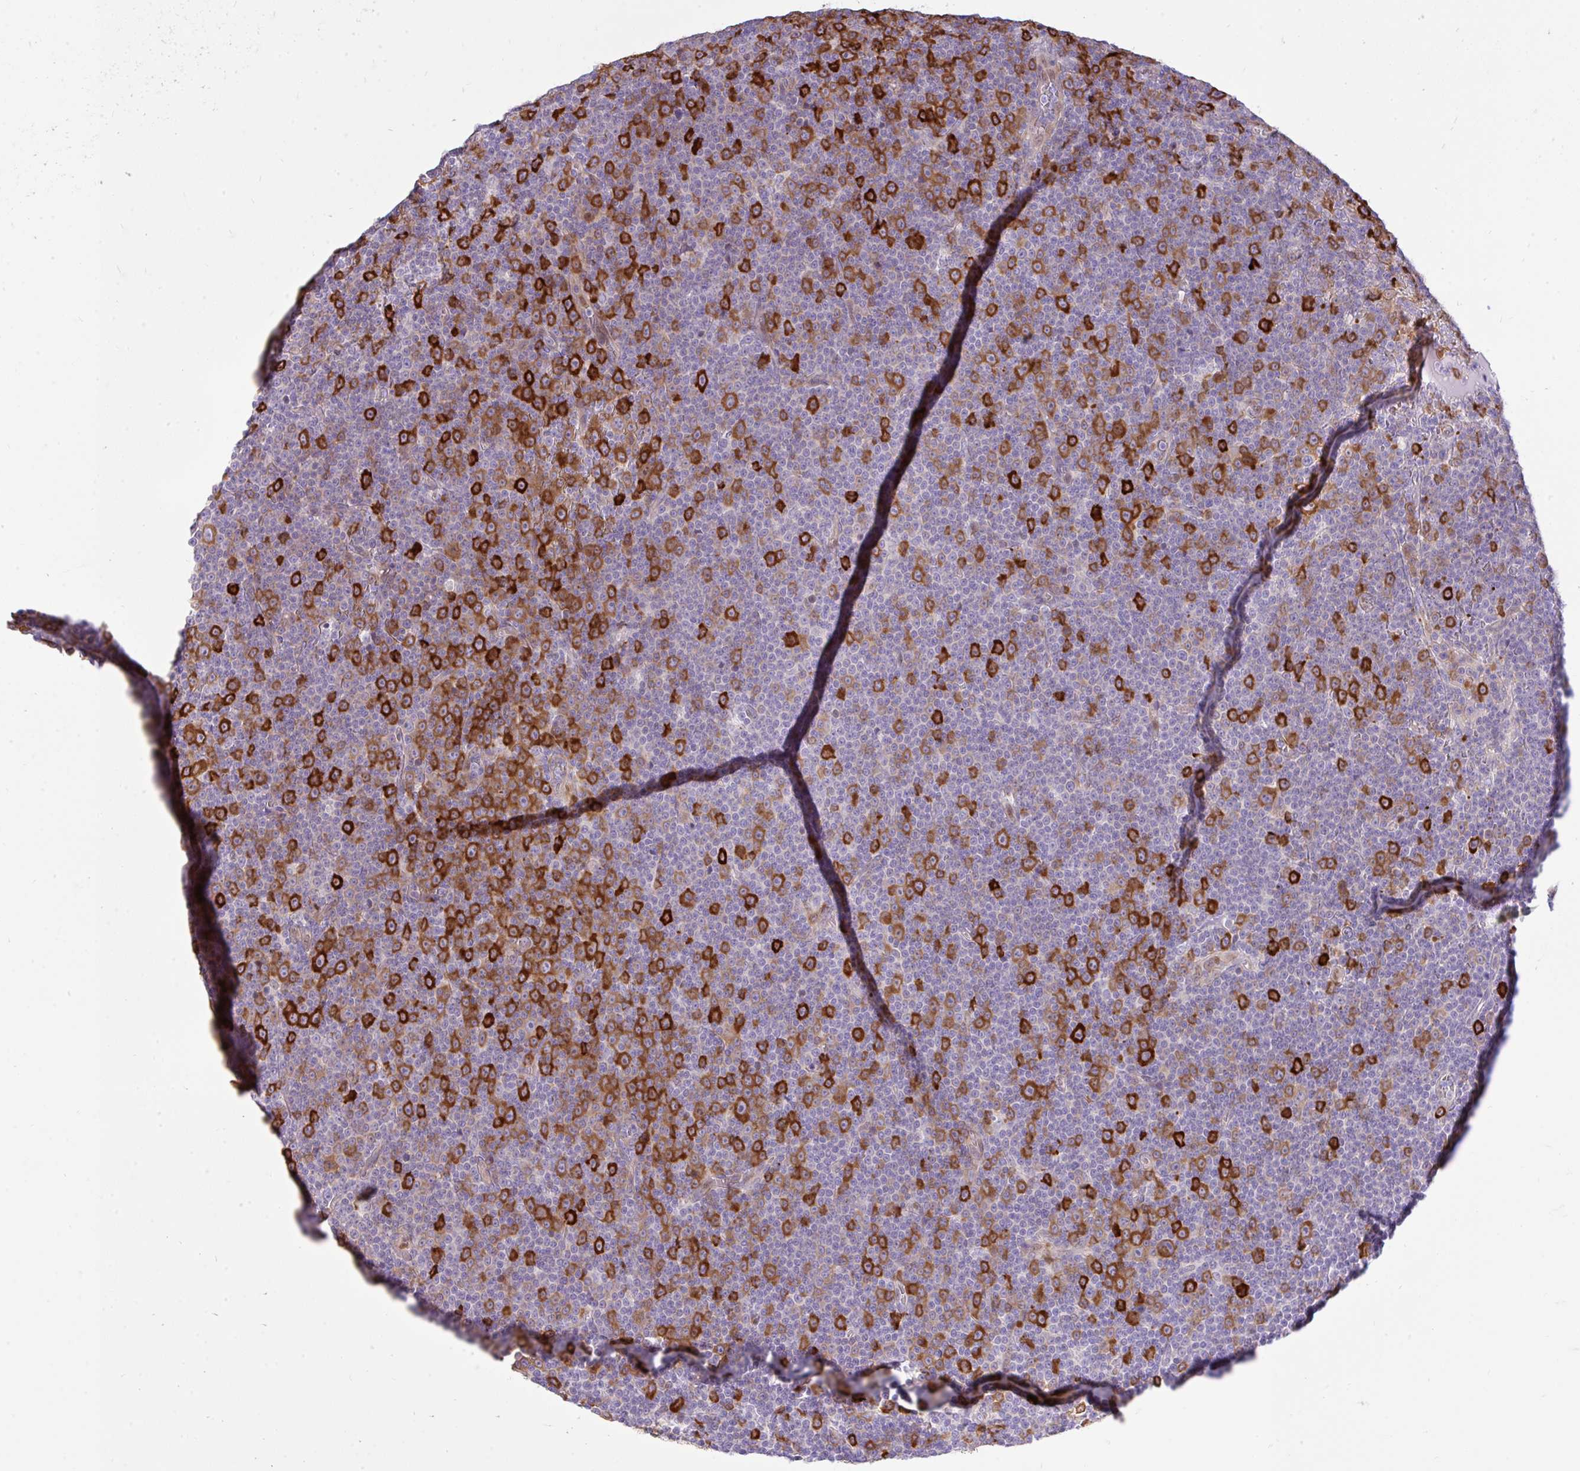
{"staining": {"intensity": "strong", "quantity": "25%-75%", "location": "cytoplasmic/membranous"}, "tissue": "lymphoma", "cell_type": "Tumor cells", "image_type": "cancer", "snomed": [{"axis": "morphology", "description": "Malignant lymphoma, non-Hodgkin's type, Low grade"}, {"axis": "topography", "description": "Lymph node"}], "caption": "Immunohistochemistry micrograph of neoplastic tissue: low-grade malignant lymphoma, non-Hodgkin's type stained using immunohistochemistry (IHC) shows high levels of strong protein expression localized specifically in the cytoplasmic/membranous of tumor cells, appearing as a cytoplasmic/membranous brown color.", "gene": "EEF1A2", "patient": {"sex": "female", "age": 67}}